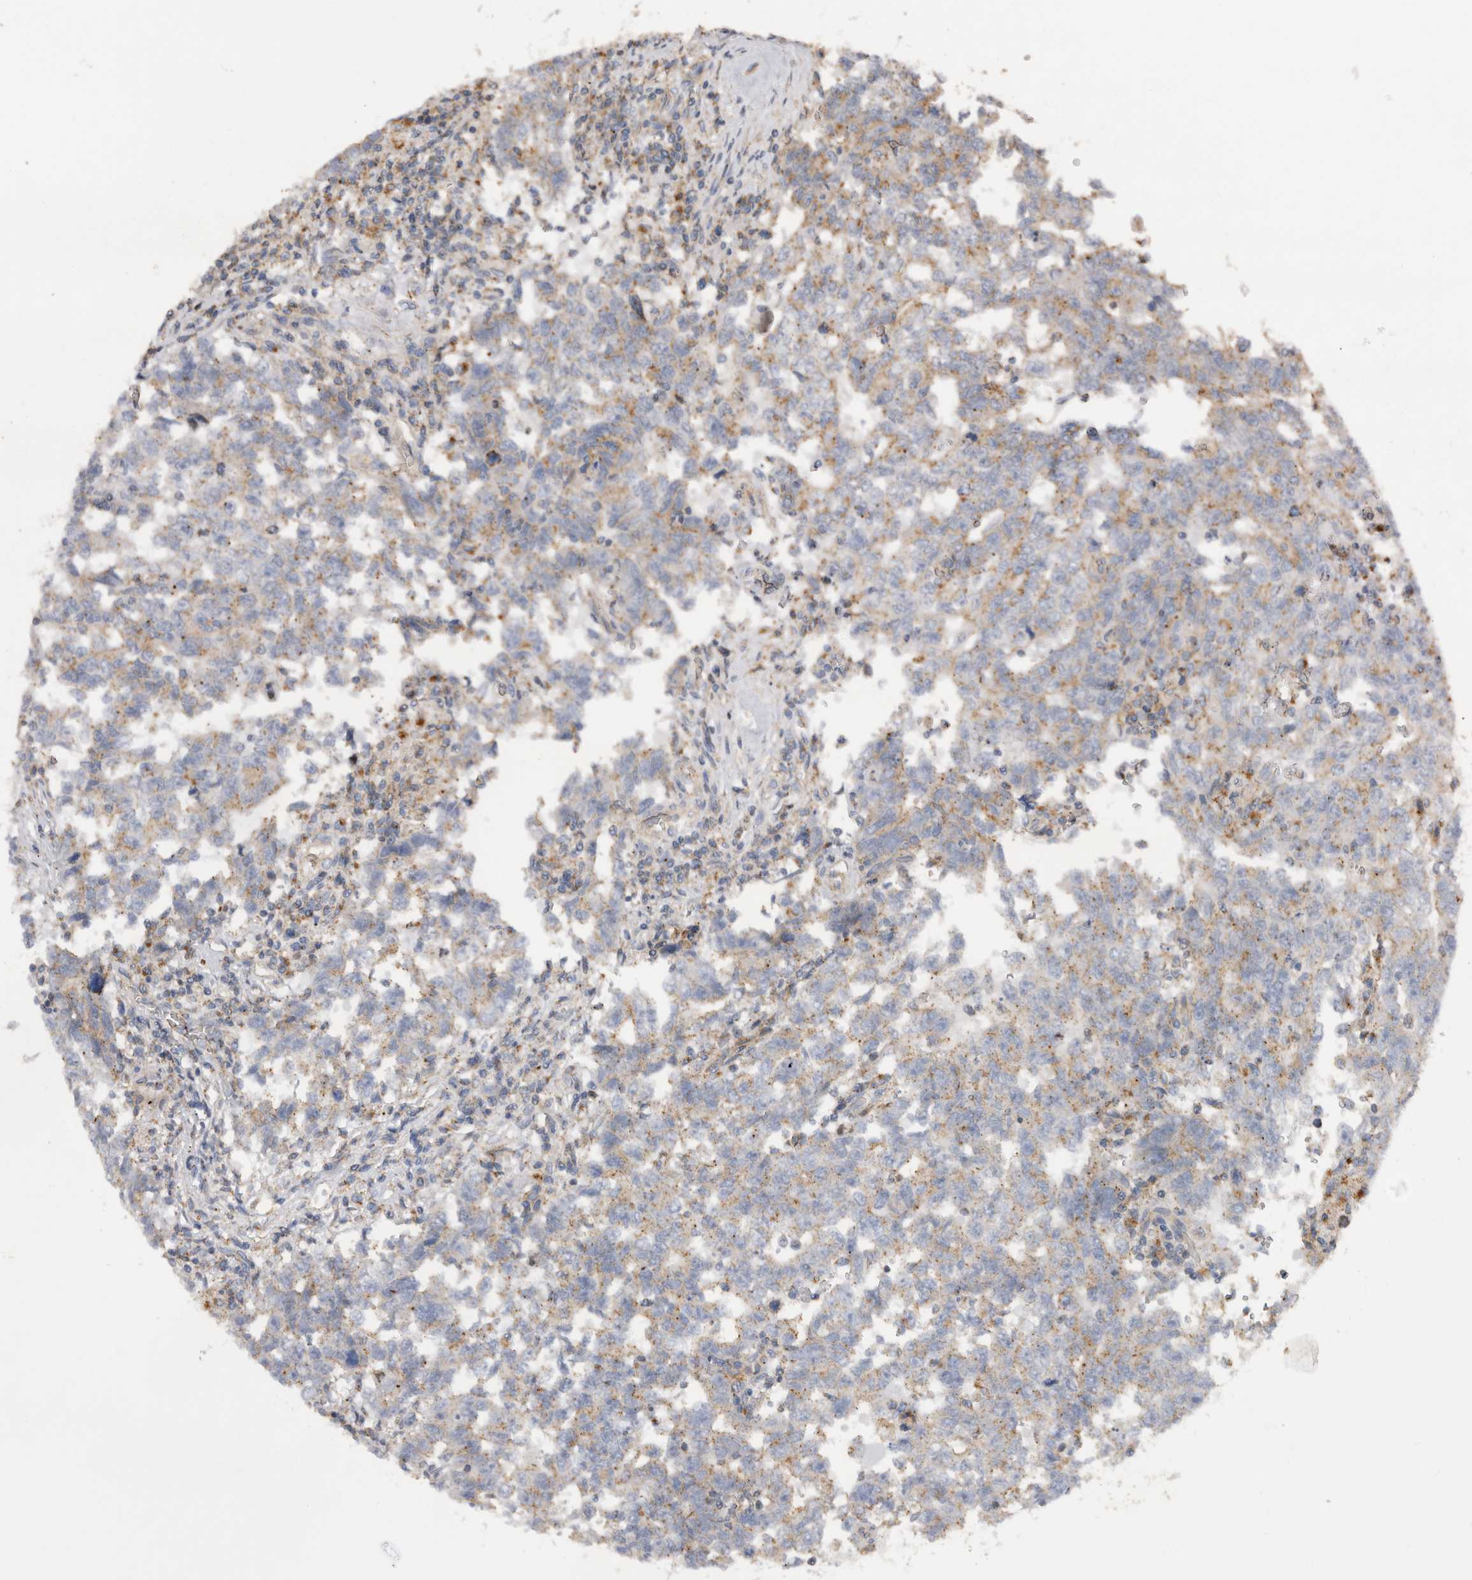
{"staining": {"intensity": "weak", "quantity": "25%-75%", "location": "cytoplasmic/membranous"}, "tissue": "testis cancer", "cell_type": "Tumor cells", "image_type": "cancer", "snomed": [{"axis": "morphology", "description": "Carcinoma, Embryonal, NOS"}, {"axis": "topography", "description": "Testis"}], "caption": "This histopathology image displays IHC staining of testis cancer (embryonal carcinoma), with low weak cytoplasmic/membranous positivity in about 25%-75% of tumor cells.", "gene": "CHMP6", "patient": {"sex": "male", "age": 26}}